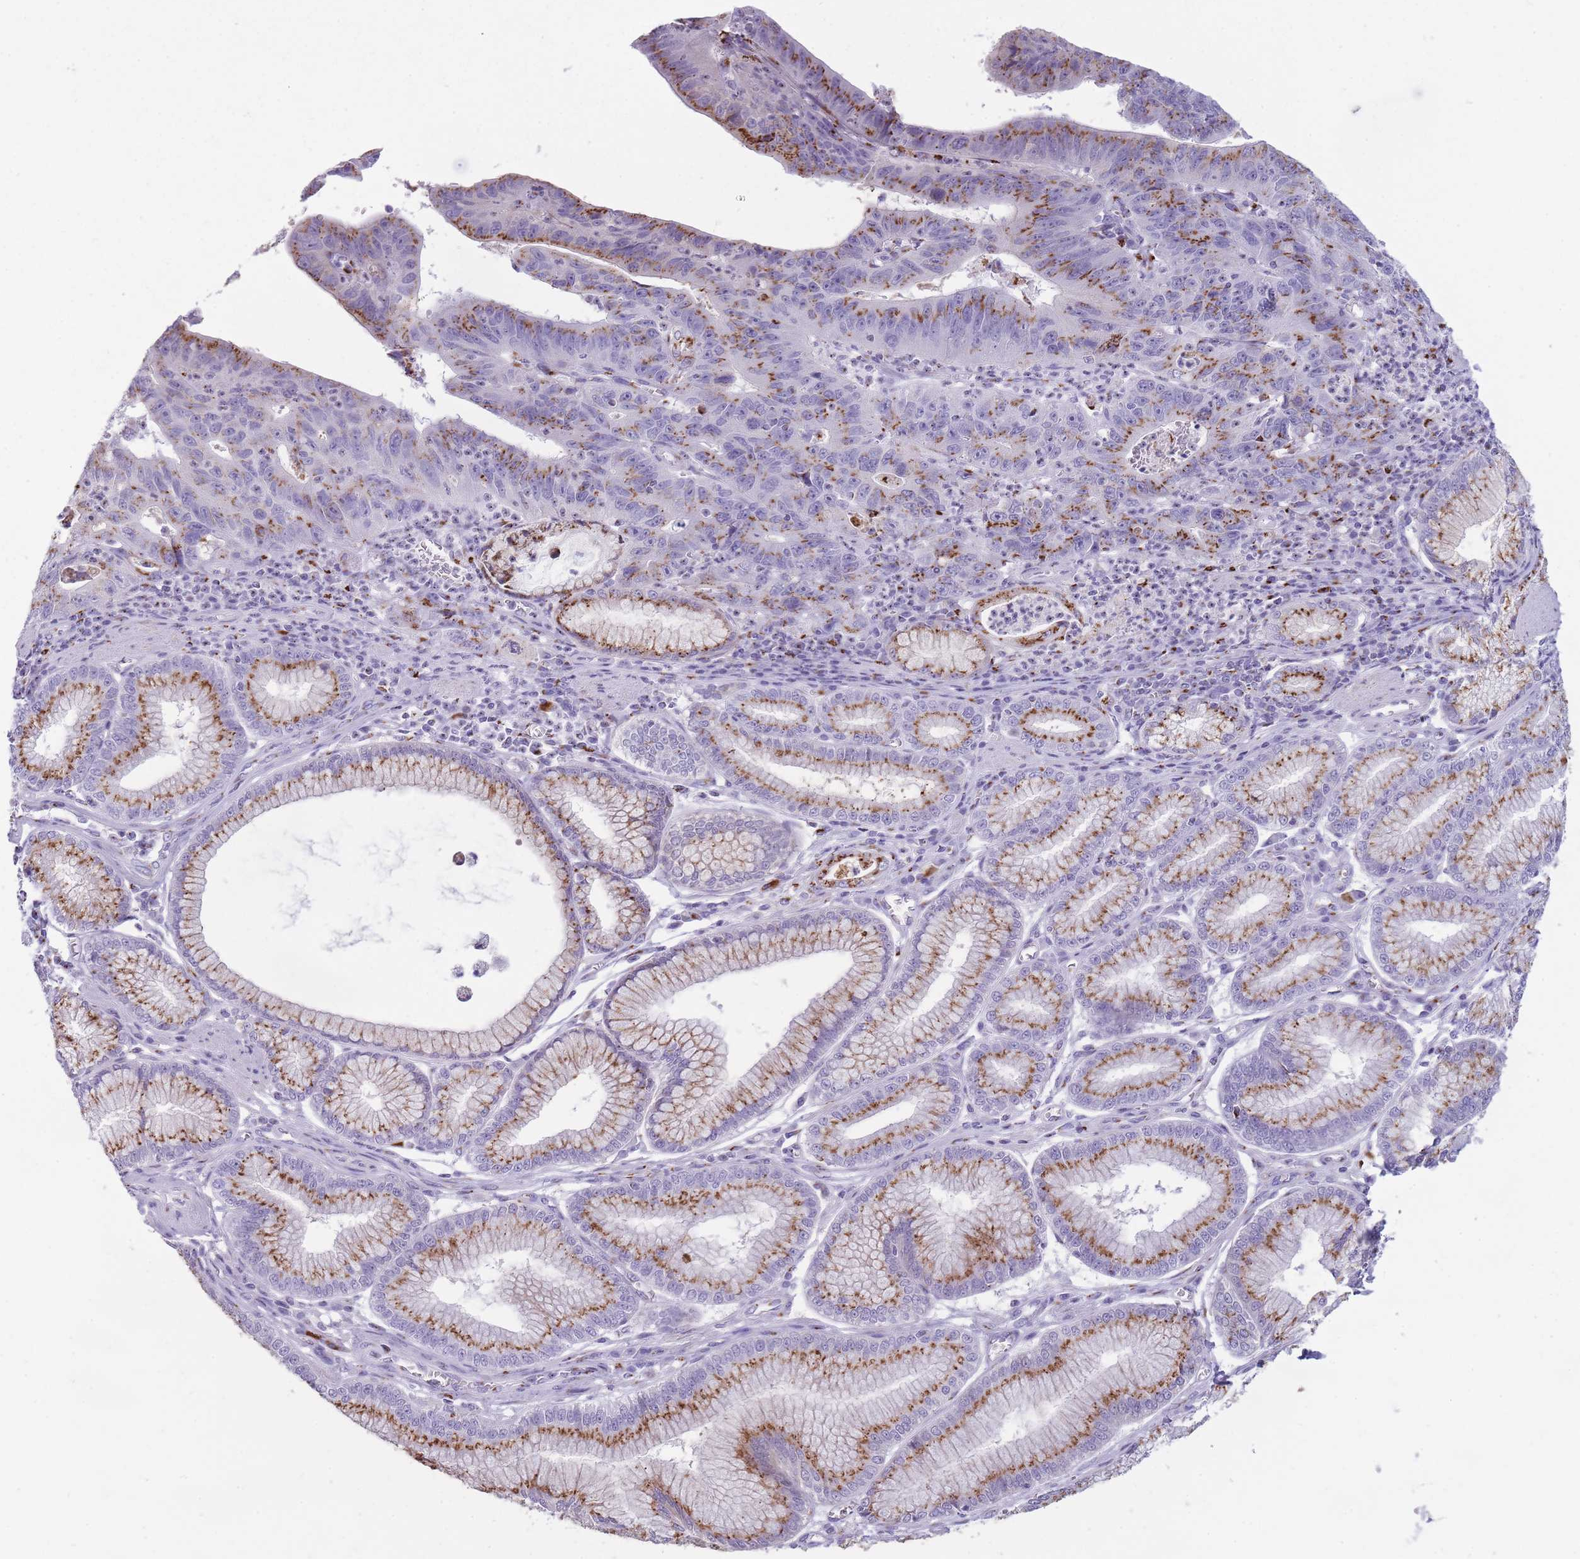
{"staining": {"intensity": "moderate", "quantity": ">75%", "location": "cytoplasmic/membranous"}, "tissue": "stomach cancer", "cell_type": "Tumor cells", "image_type": "cancer", "snomed": [{"axis": "morphology", "description": "Adenocarcinoma, NOS"}, {"axis": "topography", "description": "Stomach"}], "caption": "Immunohistochemical staining of stomach adenocarcinoma shows medium levels of moderate cytoplasmic/membranous protein positivity in approximately >75% of tumor cells.", "gene": "B4GALT2", "patient": {"sex": "male", "age": 59}}